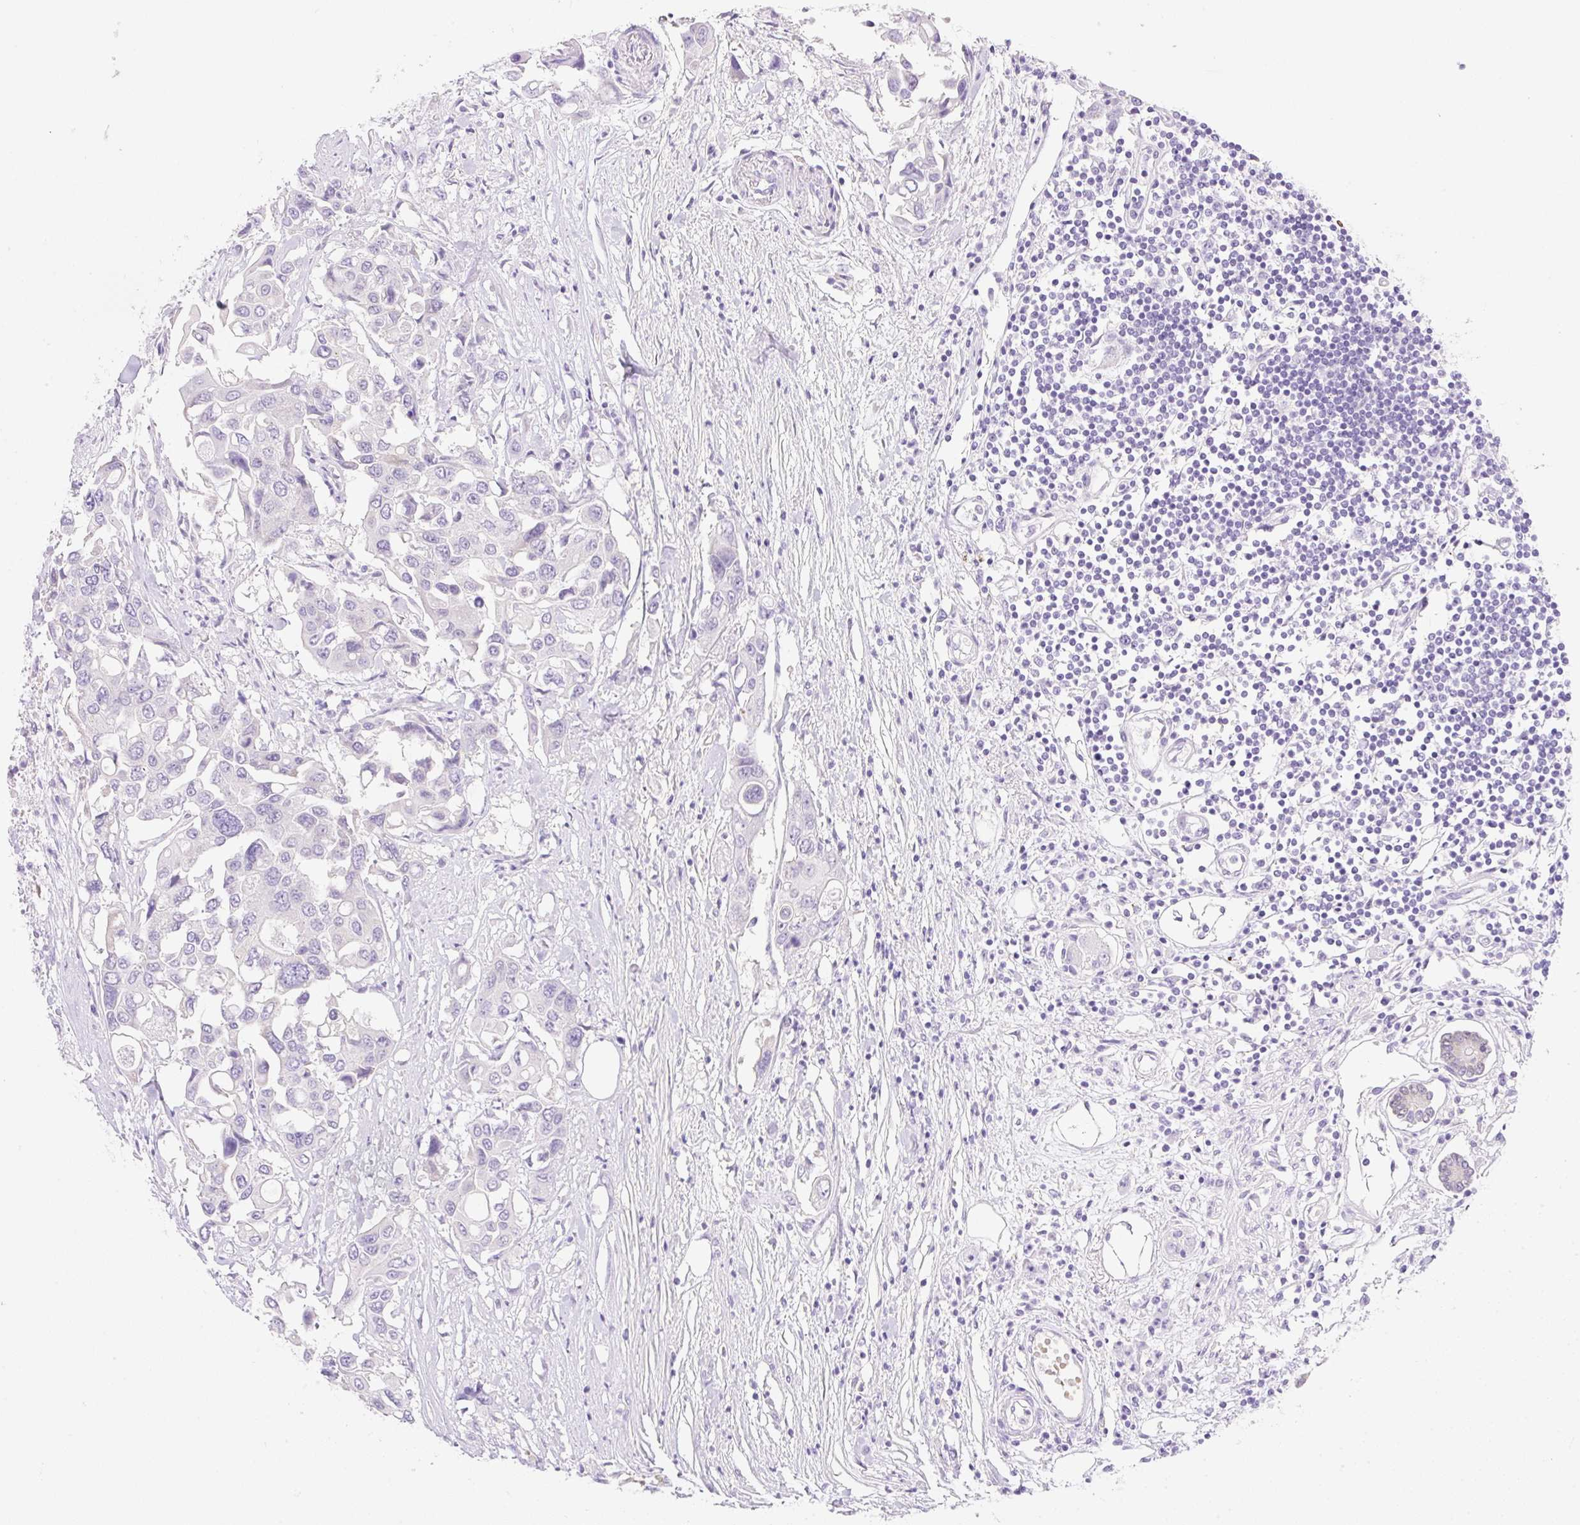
{"staining": {"intensity": "negative", "quantity": "none", "location": "none"}, "tissue": "colorectal cancer", "cell_type": "Tumor cells", "image_type": "cancer", "snomed": [{"axis": "morphology", "description": "Adenocarcinoma, NOS"}, {"axis": "topography", "description": "Colon"}], "caption": "A high-resolution histopathology image shows immunohistochemistry (IHC) staining of colorectal cancer, which shows no significant positivity in tumor cells. (Brightfield microscopy of DAB IHC at high magnification).", "gene": "CDX1", "patient": {"sex": "male", "age": 77}}